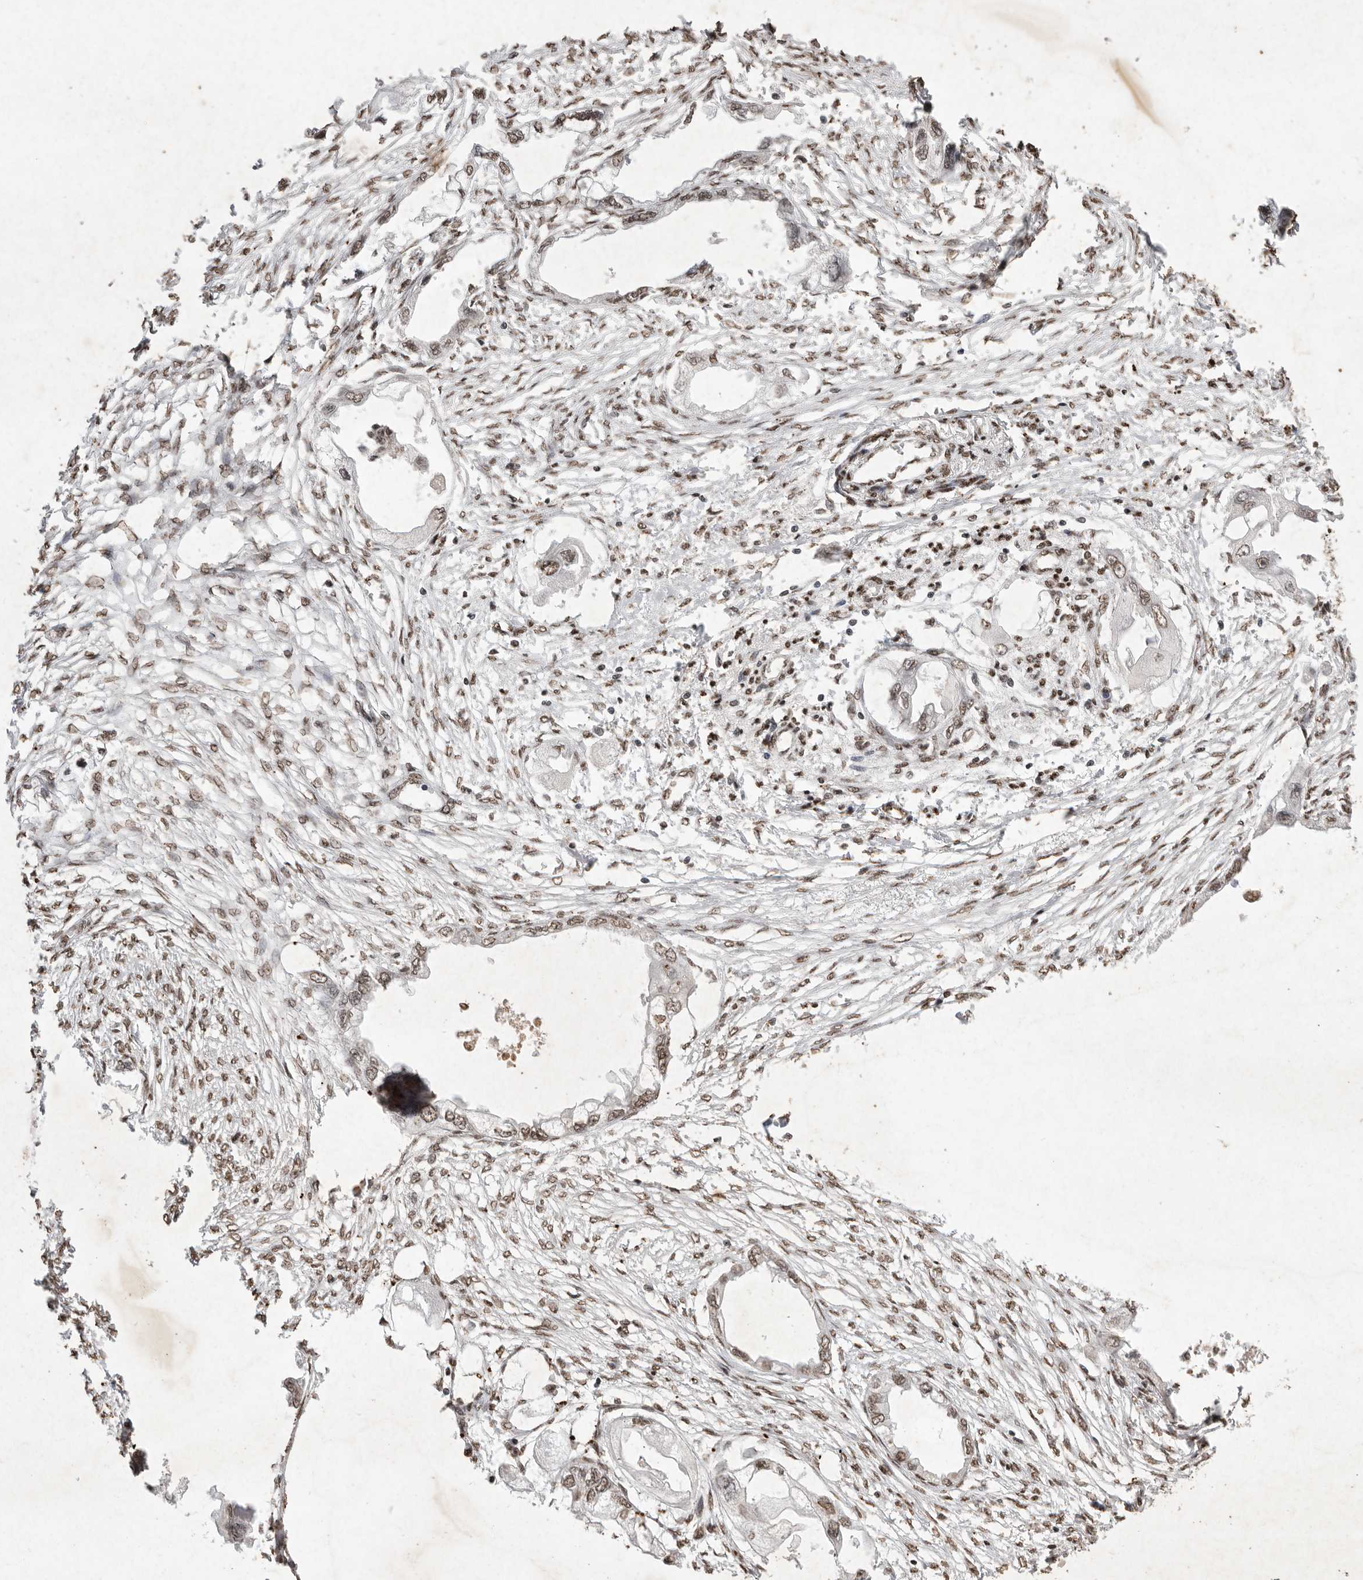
{"staining": {"intensity": "weak", "quantity": "25%-75%", "location": "nuclear"}, "tissue": "endometrial cancer", "cell_type": "Tumor cells", "image_type": "cancer", "snomed": [{"axis": "morphology", "description": "Adenocarcinoma, NOS"}, {"axis": "morphology", "description": "Adenocarcinoma, metastatic, NOS"}, {"axis": "topography", "description": "Adipose tissue"}, {"axis": "topography", "description": "Endometrium"}], "caption": "DAB (3,3'-diaminobenzidine) immunohistochemical staining of endometrial cancer exhibits weak nuclear protein positivity in approximately 25%-75% of tumor cells.", "gene": "NKX3-2", "patient": {"sex": "female", "age": 67}}